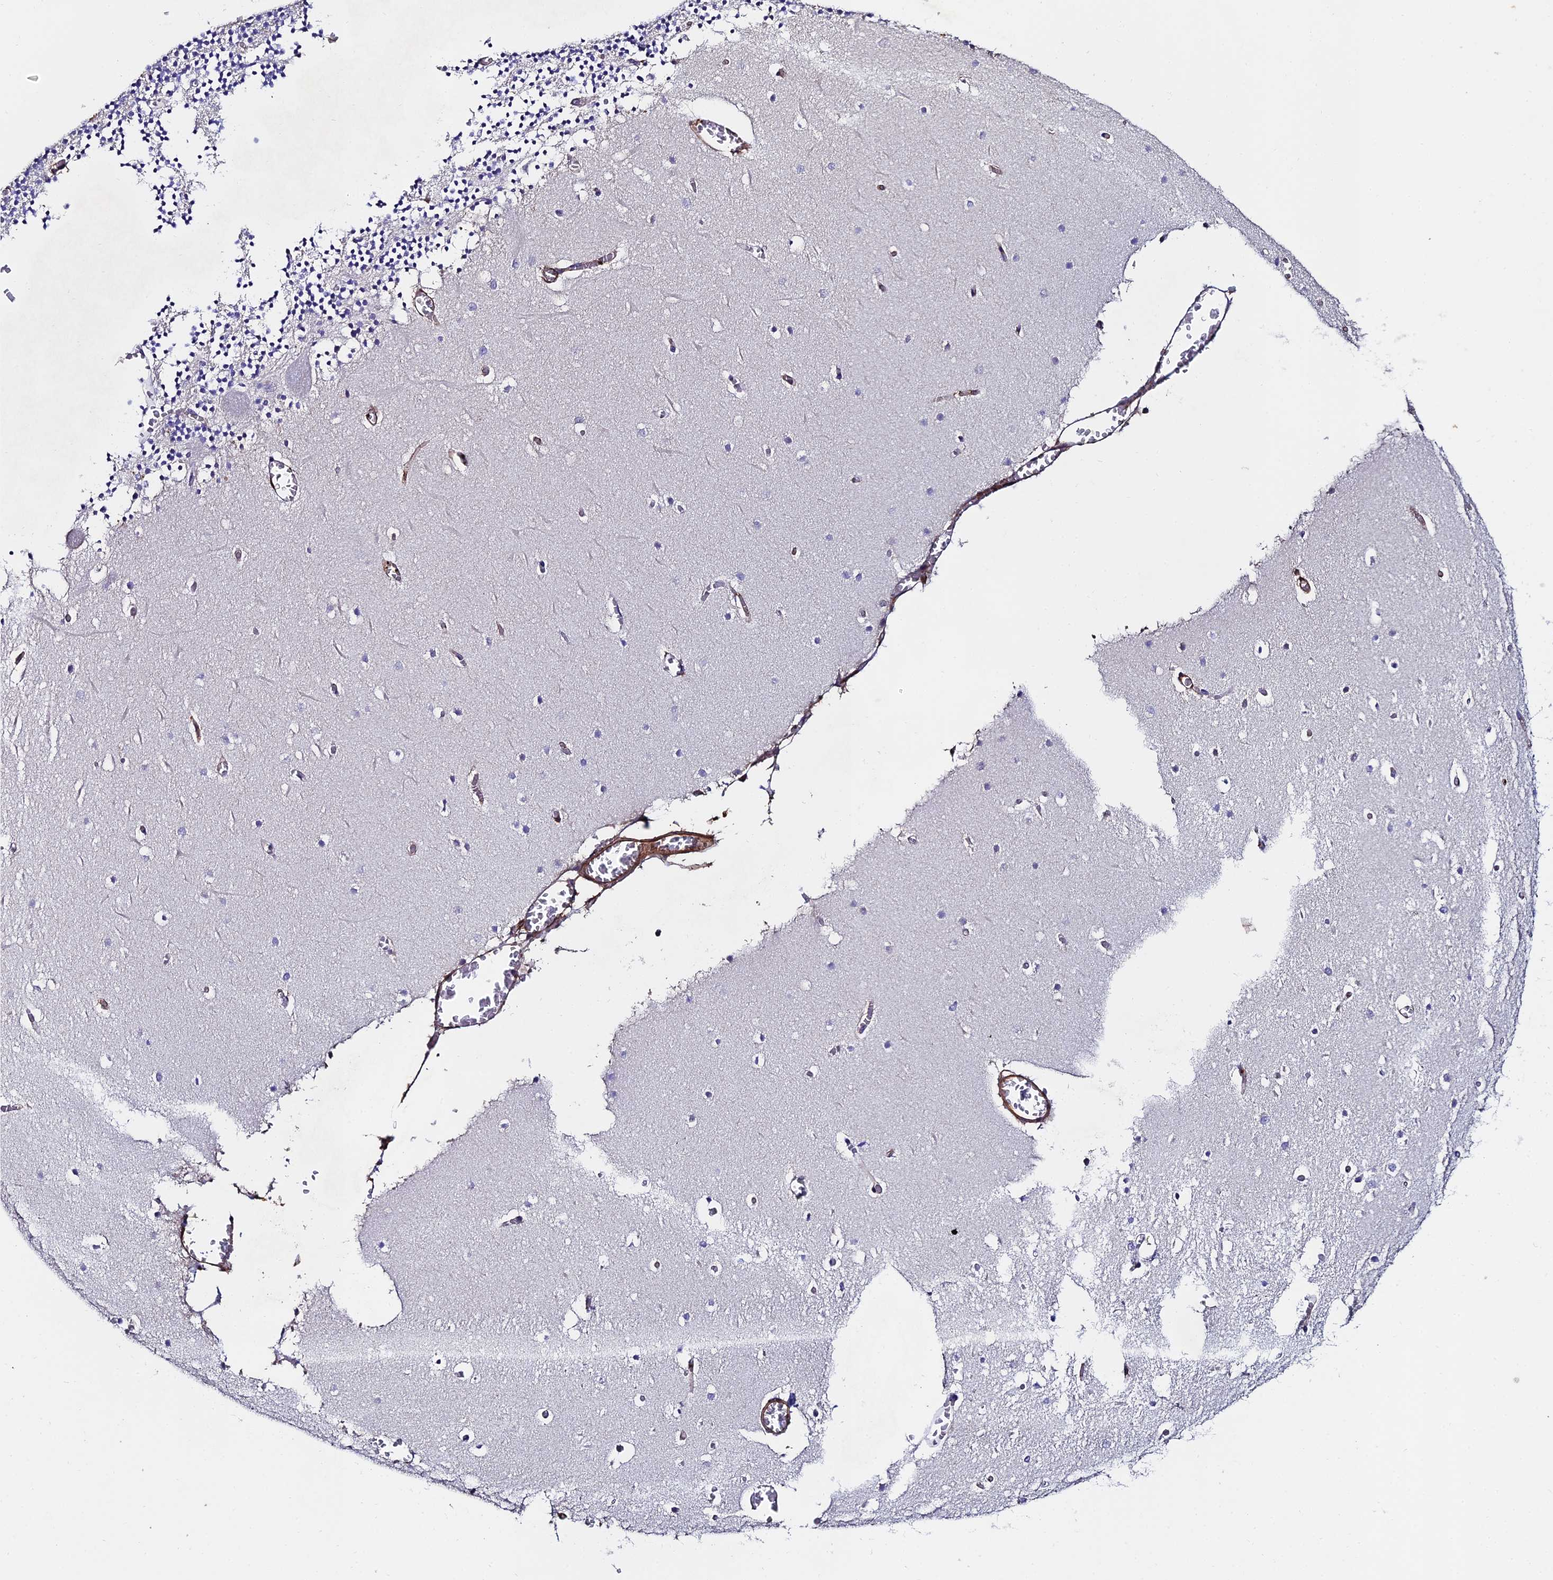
{"staining": {"intensity": "negative", "quantity": "none", "location": "none"}, "tissue": "cerebellum", "cell_type": "Cells in granular layer", "image_type": "normal", "snomed": [{"axis": "morphology", "description": "Normal tissue, NOS"}, {"axis": "topography", "description": "Cerebellum"}], "caption": "Photomicrograph shows no protein expression in cells in granular layer of benign cerebellum. (Immunohistochemistry, brightfield microscopy, high magnification).", "gene": "C6", "patient": {"sex": "female", "age": 28}}